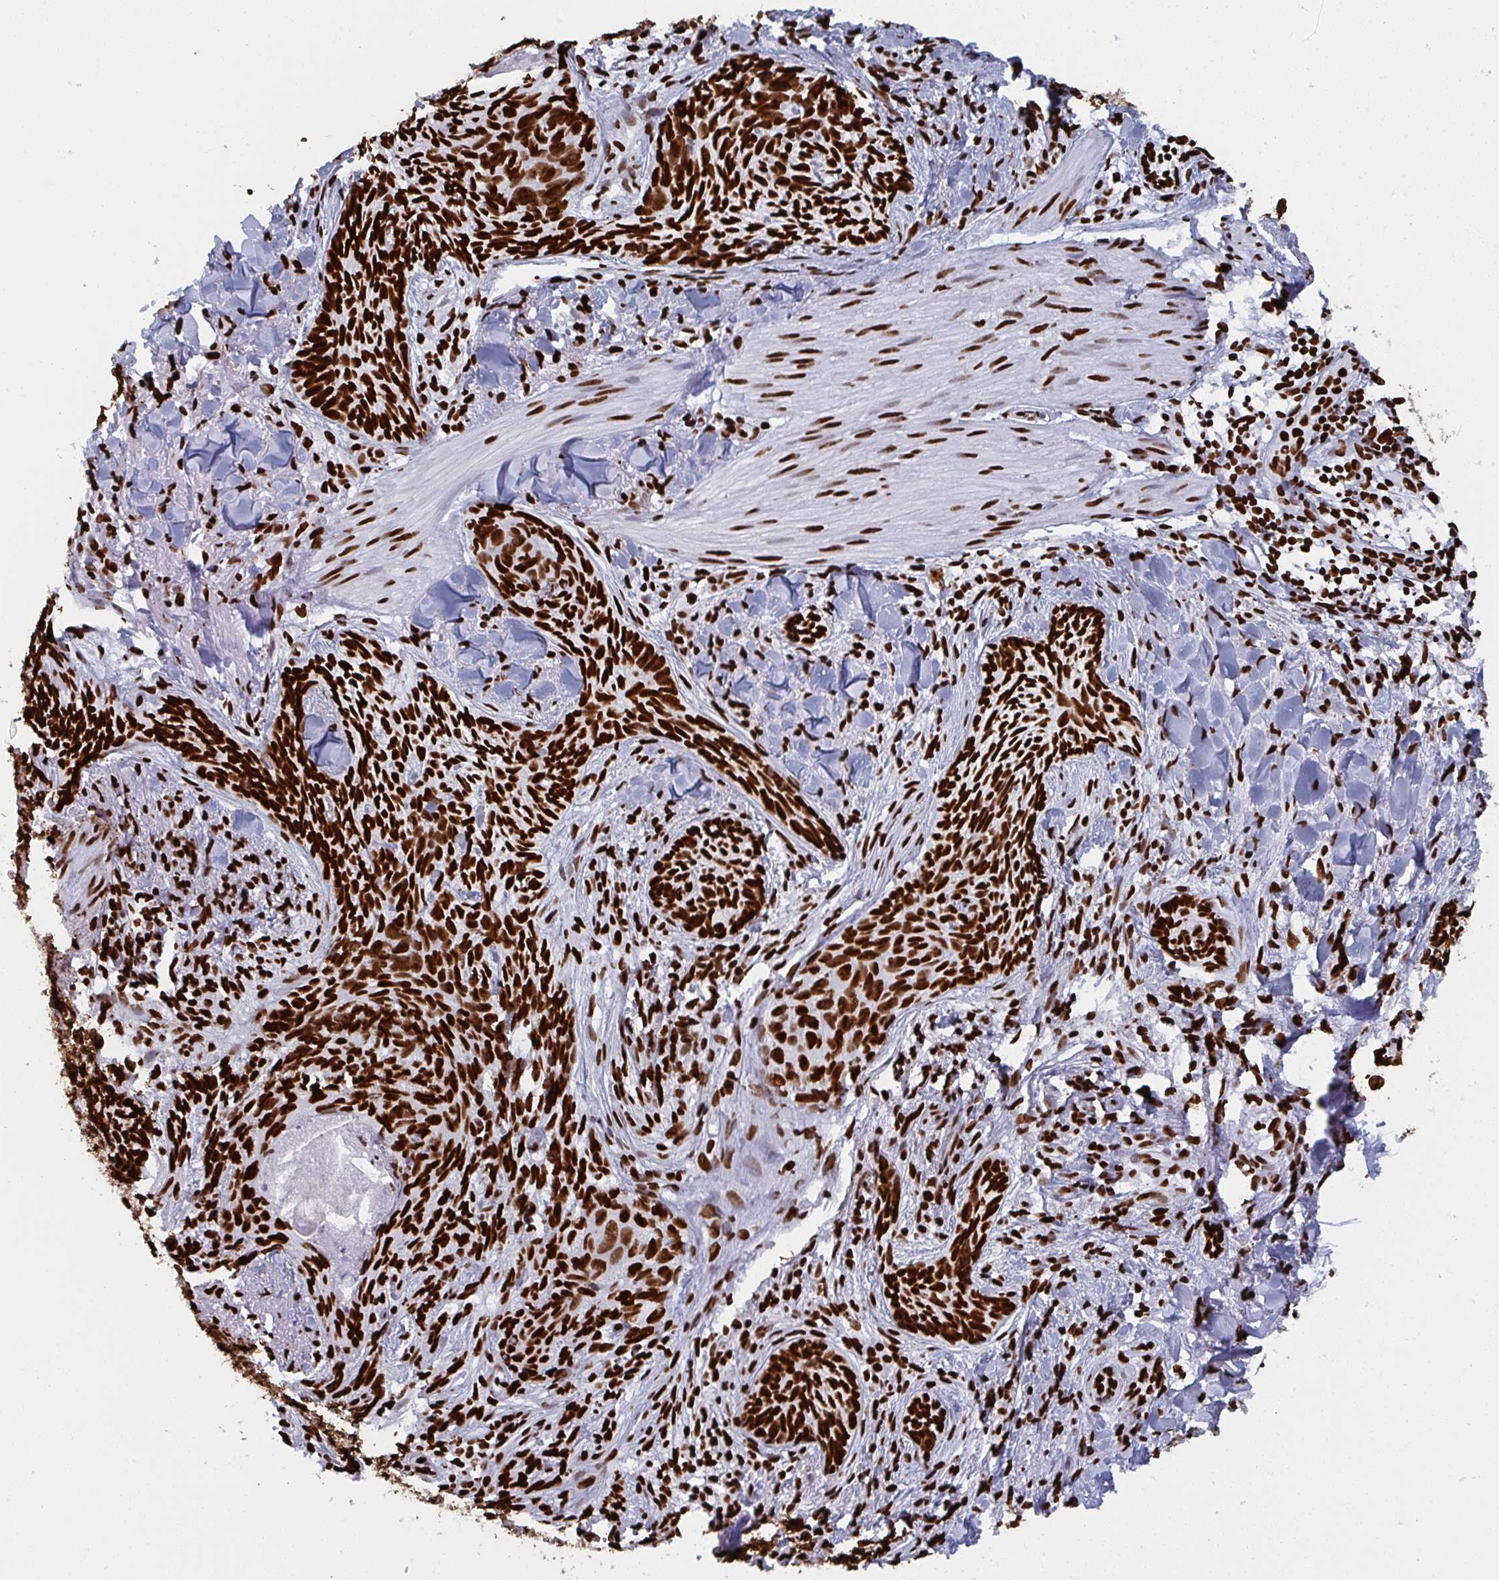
{"staining": {"intensity": "strong", "quantity": ">75%", "location": "nuclear"}, "tissue": "skin cancer", "cell_type": "Tumor cells", "image_type": "cancer", "snomed": [{"axis": "morphology", "description": "Basal cell carcinoma"}, {"axis": "topography", "description": "Skin"}], "caption": "This is a histology image of immunohistochemistry (IHC) staining of skin cancer, which shows strong expression in the nuclear of tumor cells.", "gene": "GAR1", "patient": {"sex": "female", "age": 93}}